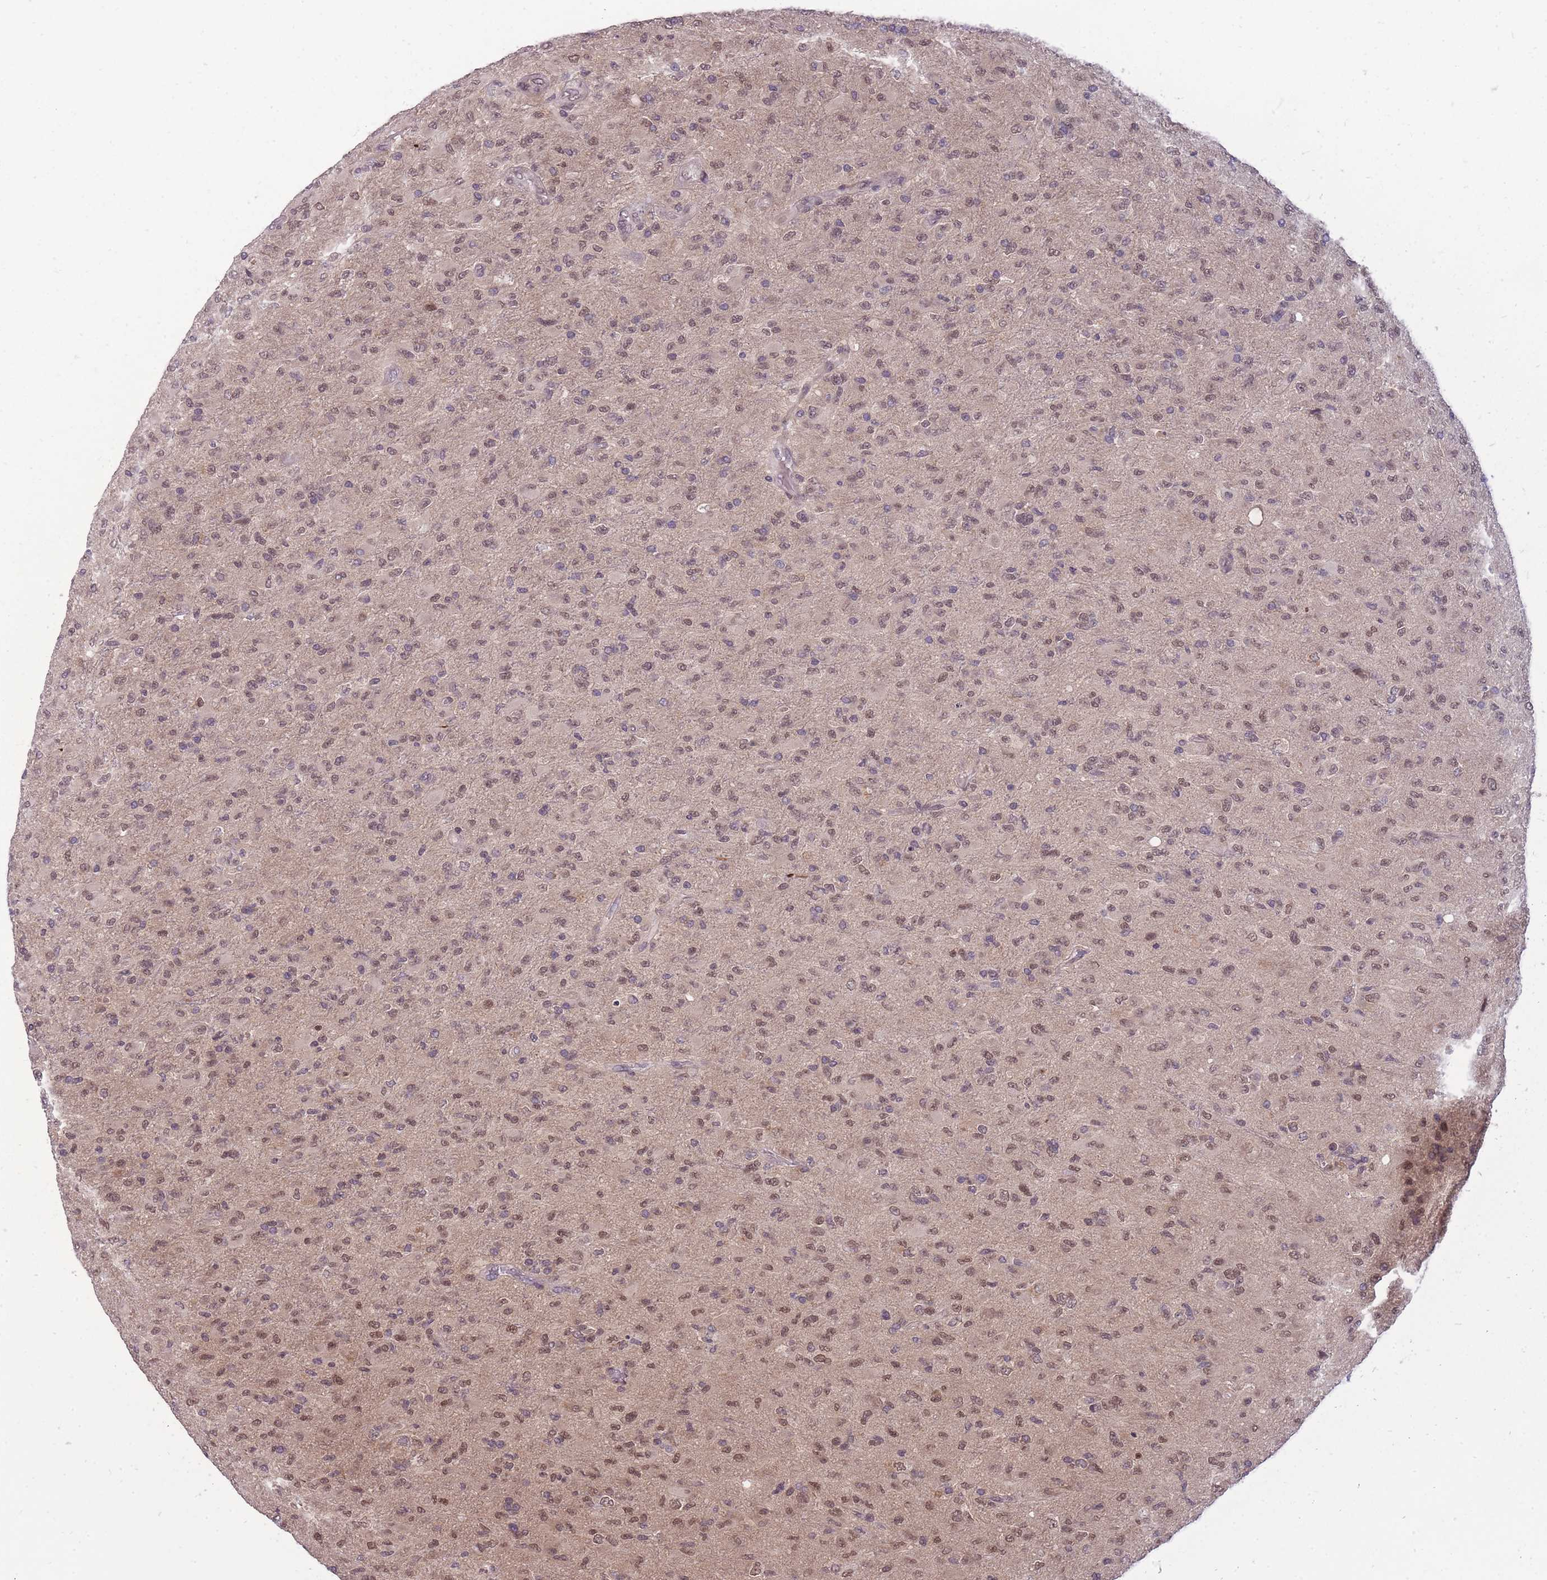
{"staining": {"intensity": "weak", "quantity": ">75%", "location": "nuclear"}, "tissue": "glioma", "cell_type": "Tumor cells", "image_type": "cancer", "snomed": [{"axis": "morphology", "description": "Glioma, malignant, Low grade"}, {"axis": "topography", "description": "Brain"}], "caption": "Protein staining reveals weak nuclear staining in about >75% of tumor cells in glioma. The protein of interest is shown in brown color, while the nuclei are stained blue.", "gene": "CDIP1", "patient": {"sex": "male", "age": 65}}